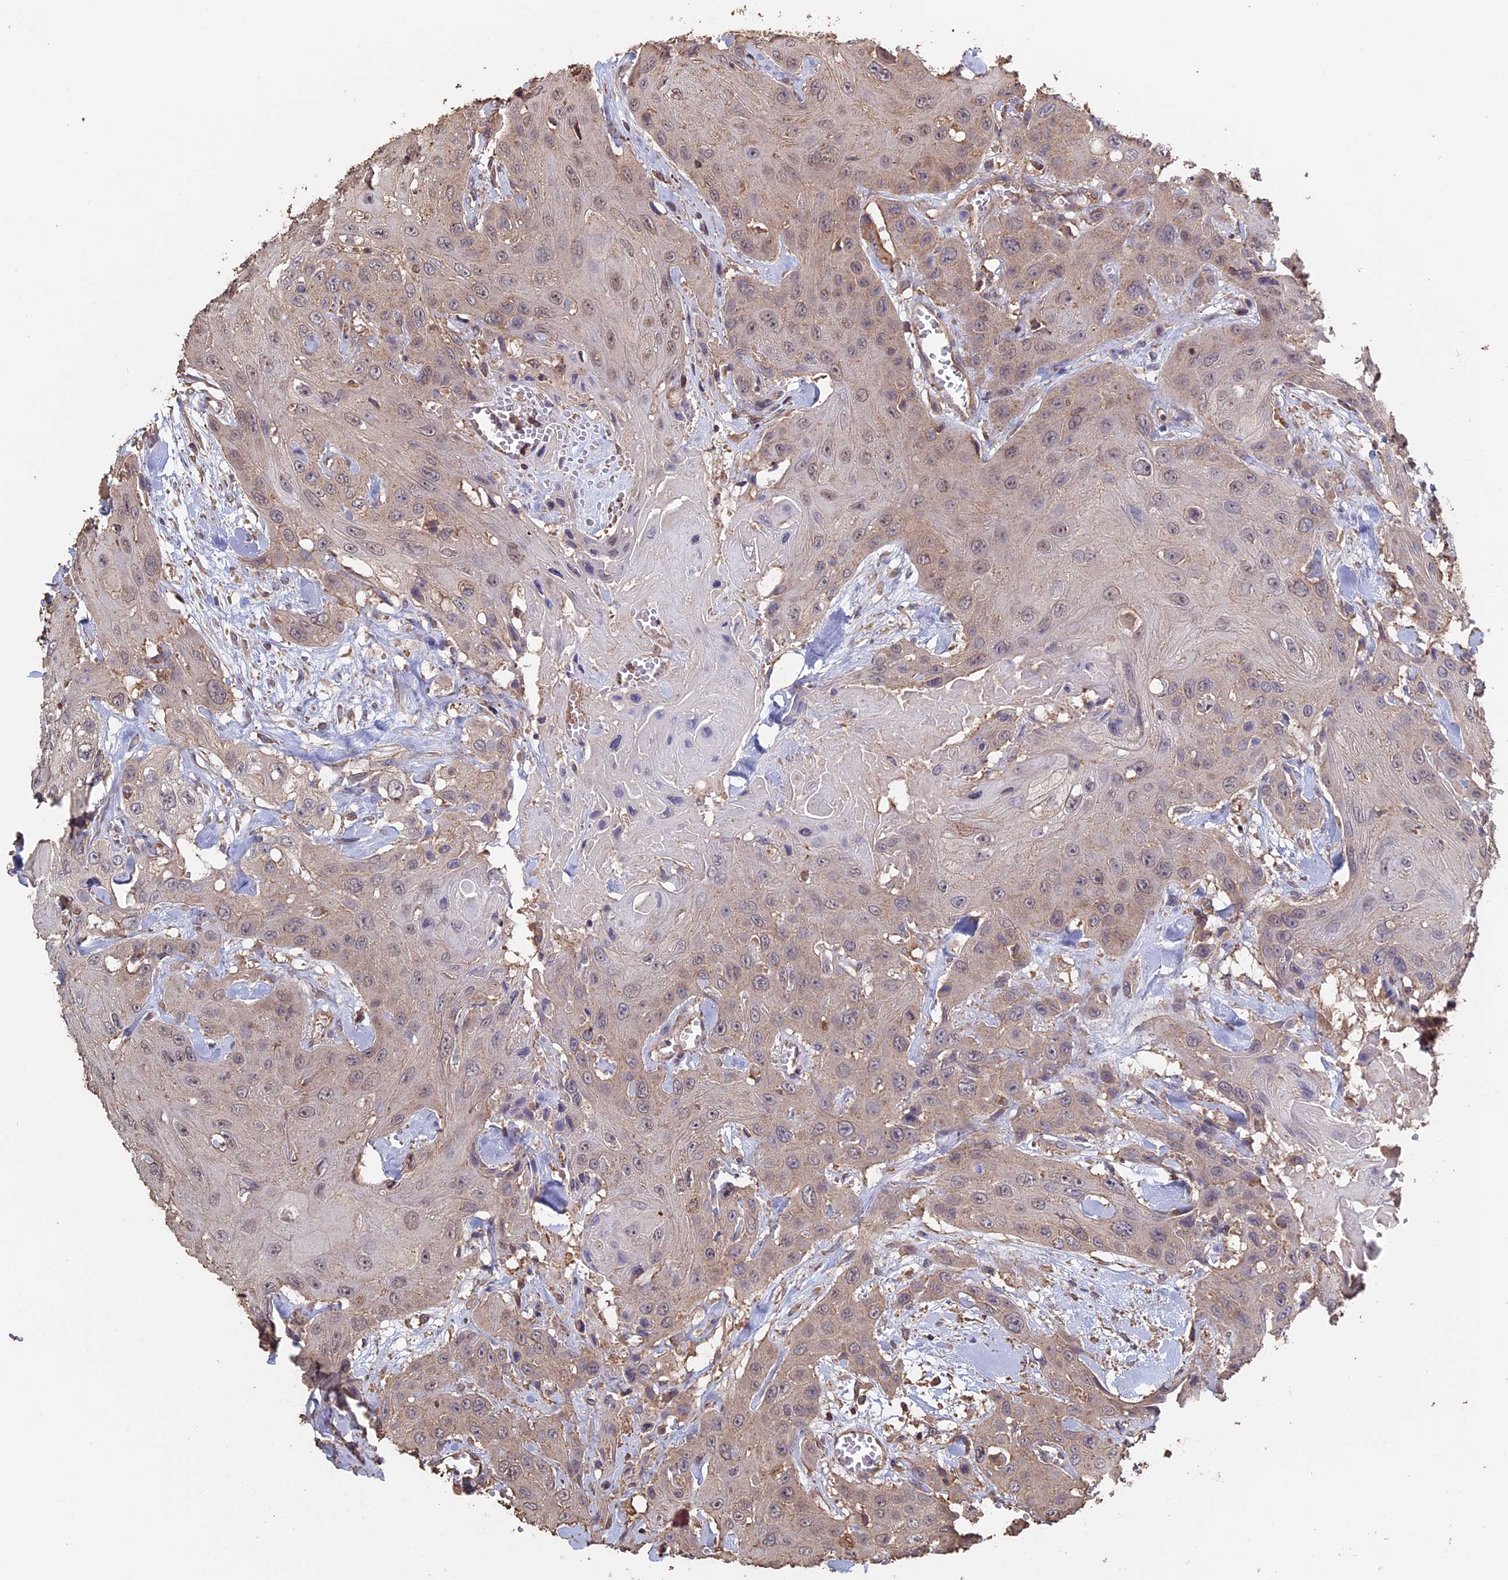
{"staining": {"intensity": "weak", "quantity": "25%-75%", "location": "cytoplasmic/membranous"}, "tissue": "head and neck cancer", "cell_type": "Tumor cells", "image_type": "cancer", "snomed": [{"axis": "morphology", "description": "Squamous cell carcinoma, NOS"}, {"axis": "topography", "description": "Head-Neck"}], "caption": "This histopathology image displays immunohistochemistry (IHC) staining of human squamous cell carcinoma (head and neck), with low weak cytoplasmic/membranous positivity in about 25%-75% of tumor cells.", "gene": "PIGQ", "patient": {"sex": "male", "age": 81}}